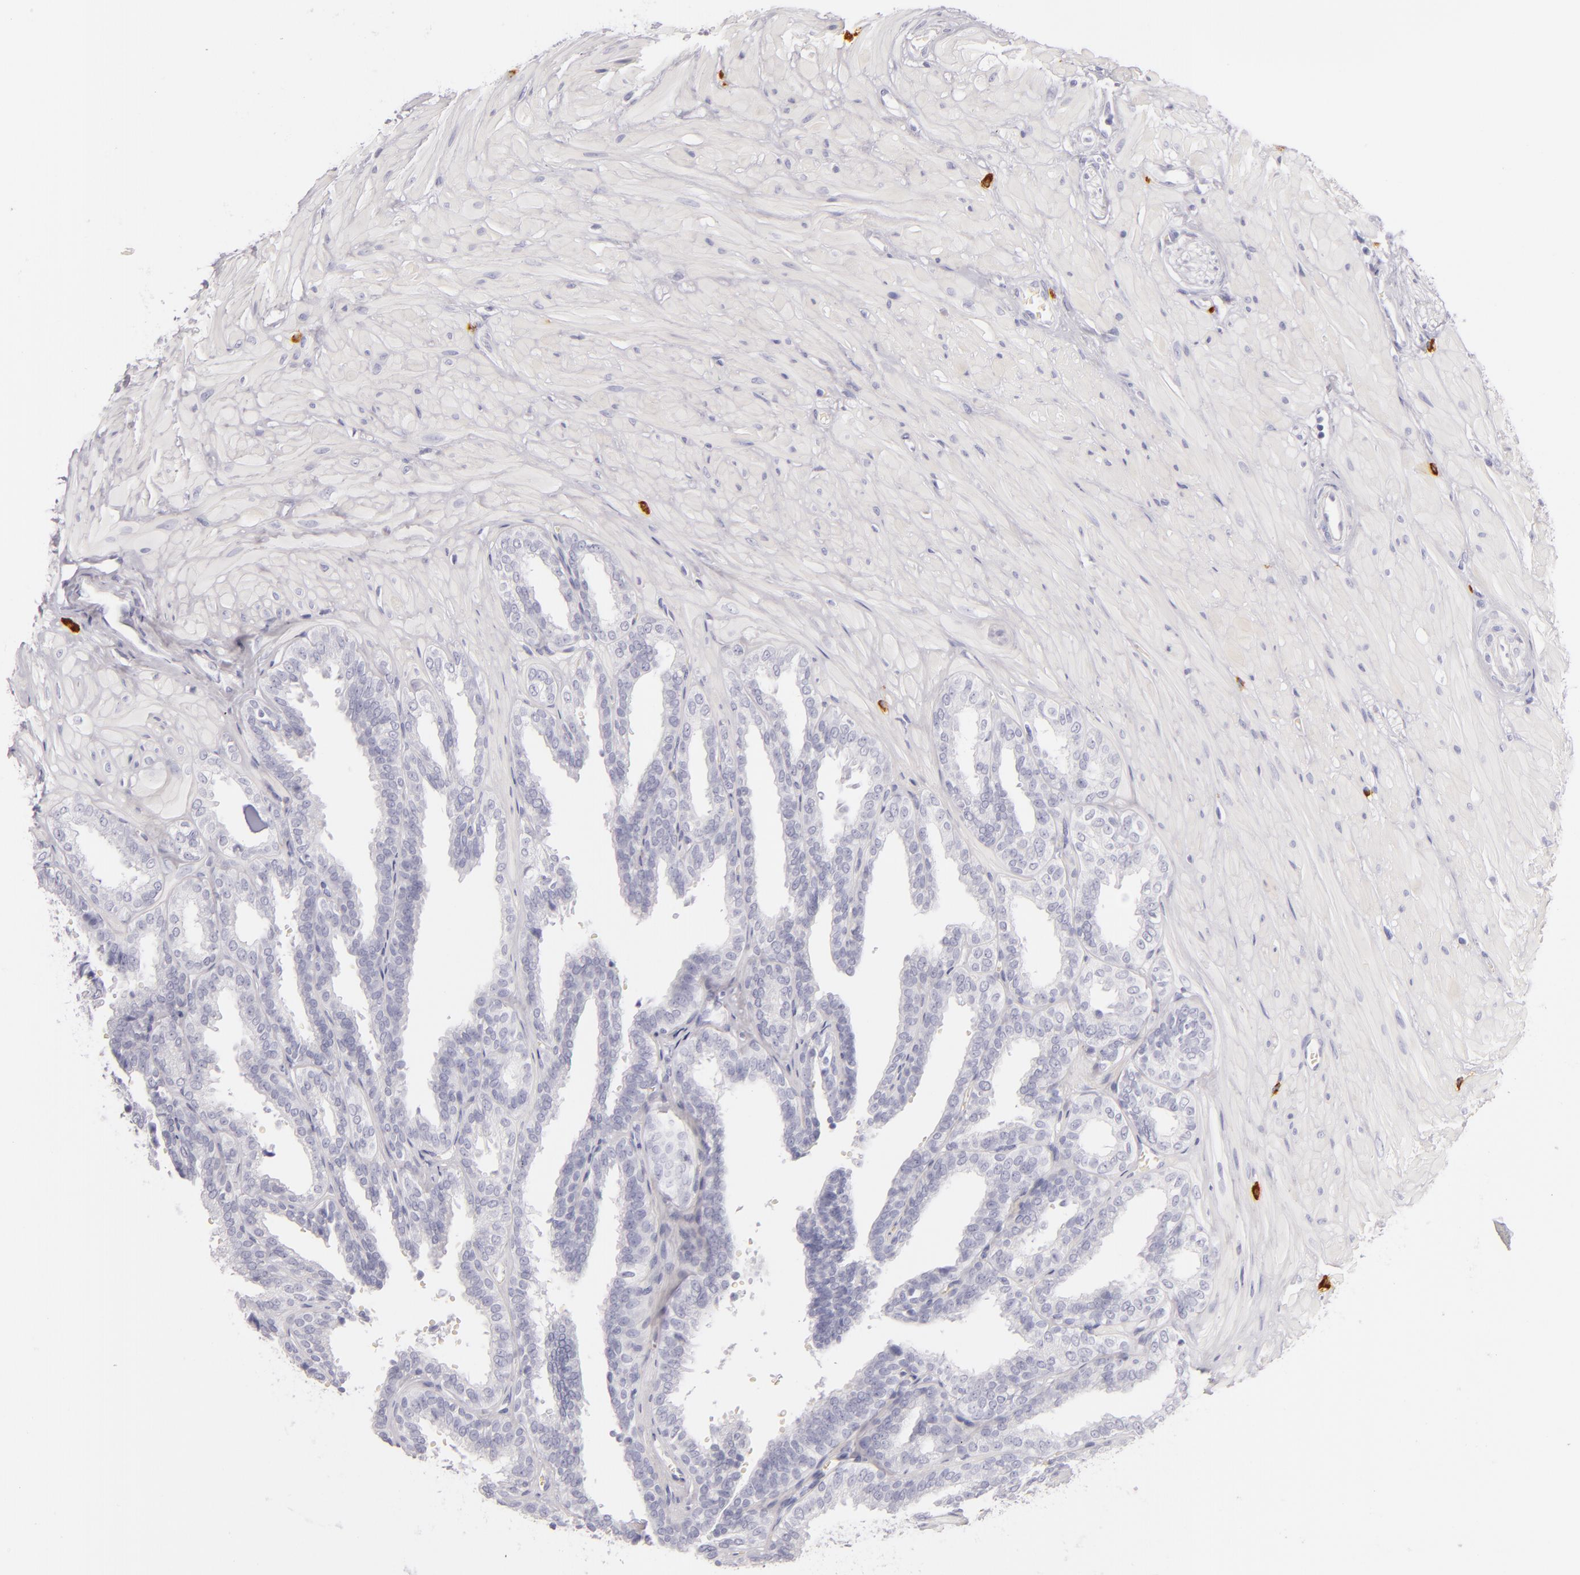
{"staining": {"intensity": "negative", "quantity": "none", "location": "none"}, "tissue": "seminal vesicle", "cell_type": "Glandular cells", "image_type": "normal", "snomed": [{"axis": "morphology", "description": "Normal tissue, NOS"}, {"axis": "topography", "description": "Seminal veicle"}], "caption": "A high-resolution image shows immunohistochemistry staining of normal seminal vesicle, which shows no significant positivity in glandular cells. The staining is performed using DAB (3,3'-diaminobenzidine) brown chromogen with nuclei counter-stained in using hematoxylin.", "gene": "TPSD1", "patient": {"sex": "male", "age": 26}}